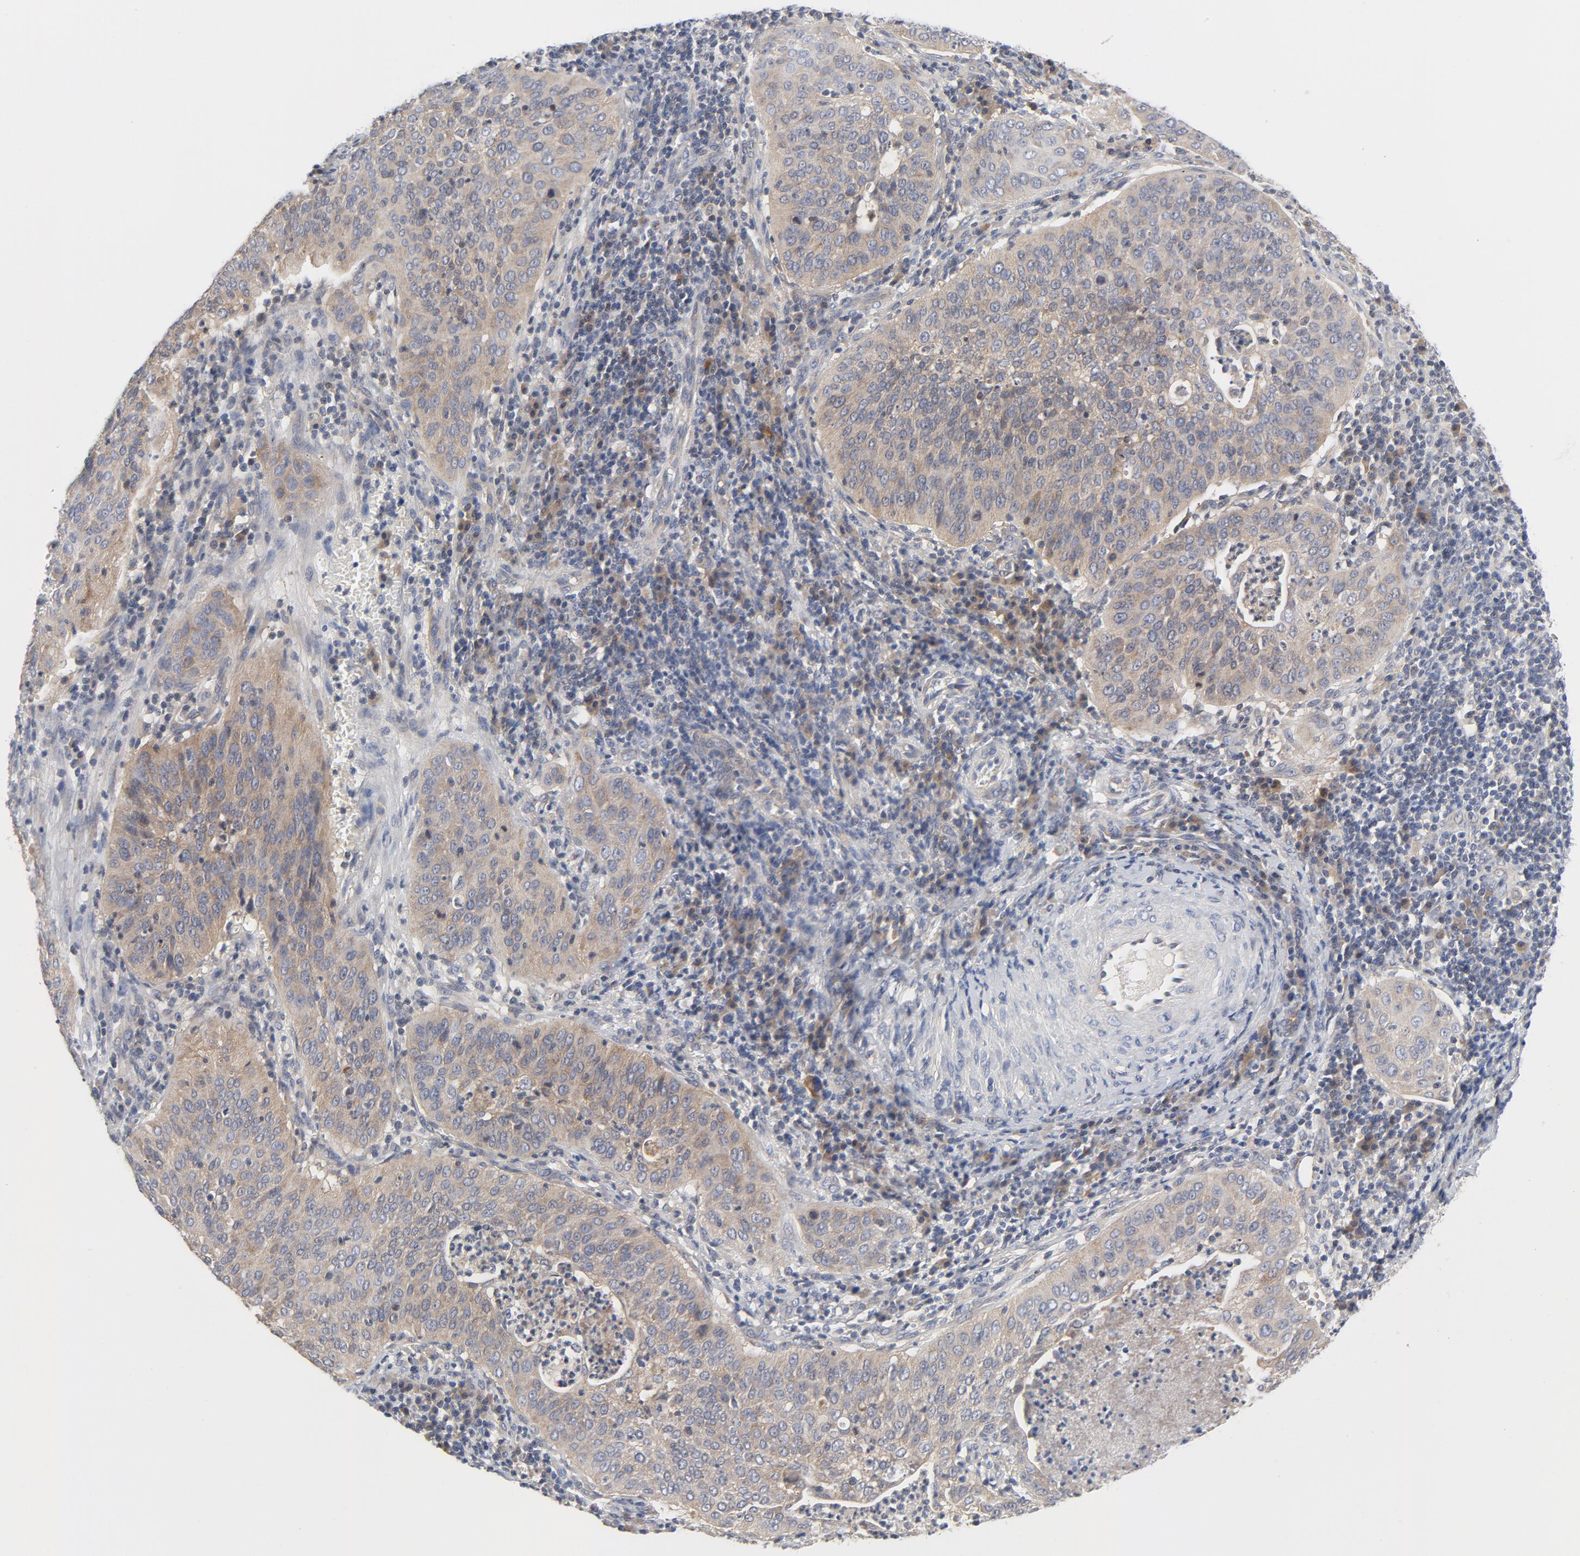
{"staining": {"intensity": "weak", "quantity": ">75%", "location": "cytoplasmic/membranous"}, "tissue": "cervical cancer", "cell_type": "Tumor cells", "image_type": "cancer", "snomed": [{"axis": "morphology", "description": "Squamous cell carcinoma, NOS"}, {"axis": "topography", "description": "Cervix"}], "caption": "Weak cytoplasmic/membranous staining is appreciated in about >75% of tumor cells in cervical cancer.", "gene": "BAD", "patient": {"sex": "female", "age": 39}}